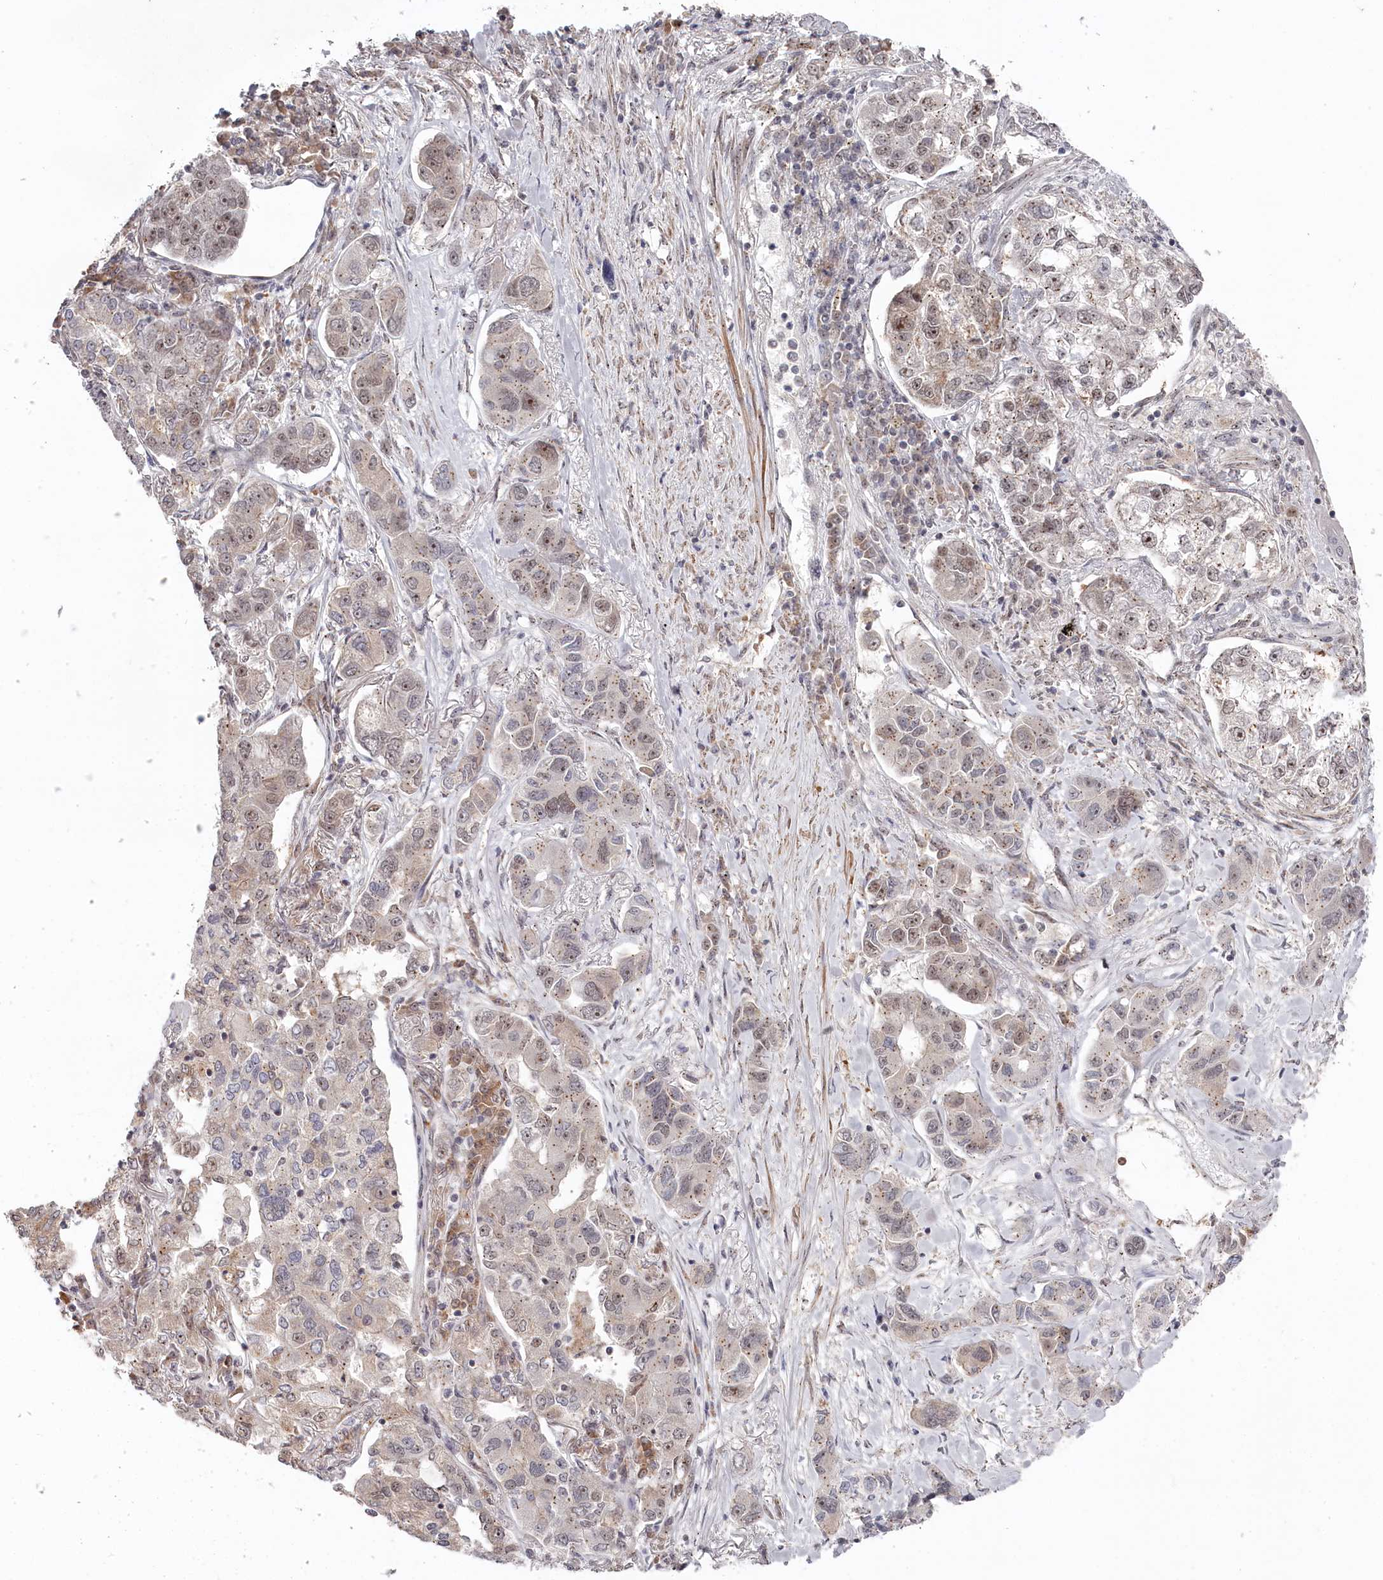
{"staining": {"intensity": "weak", "quantity": "<25%", "location": "cytoplasmic/membranous,nuclear"}, "tissue": "lung cancer", "cell_type": "Tumor cells", "image_type": "cancer", "snomed": [{"axis": "morphology", "description": "Adenocarcinoma, NOS"}, {"axis": "topography", "description": "Lung"}], "caption": "Micrograph shows no protein staining in tumor cells of adenocarcinoma (lung) tissue.", "gene": "EXOSC1", "patient": {"sex": "male", "age": 49}}